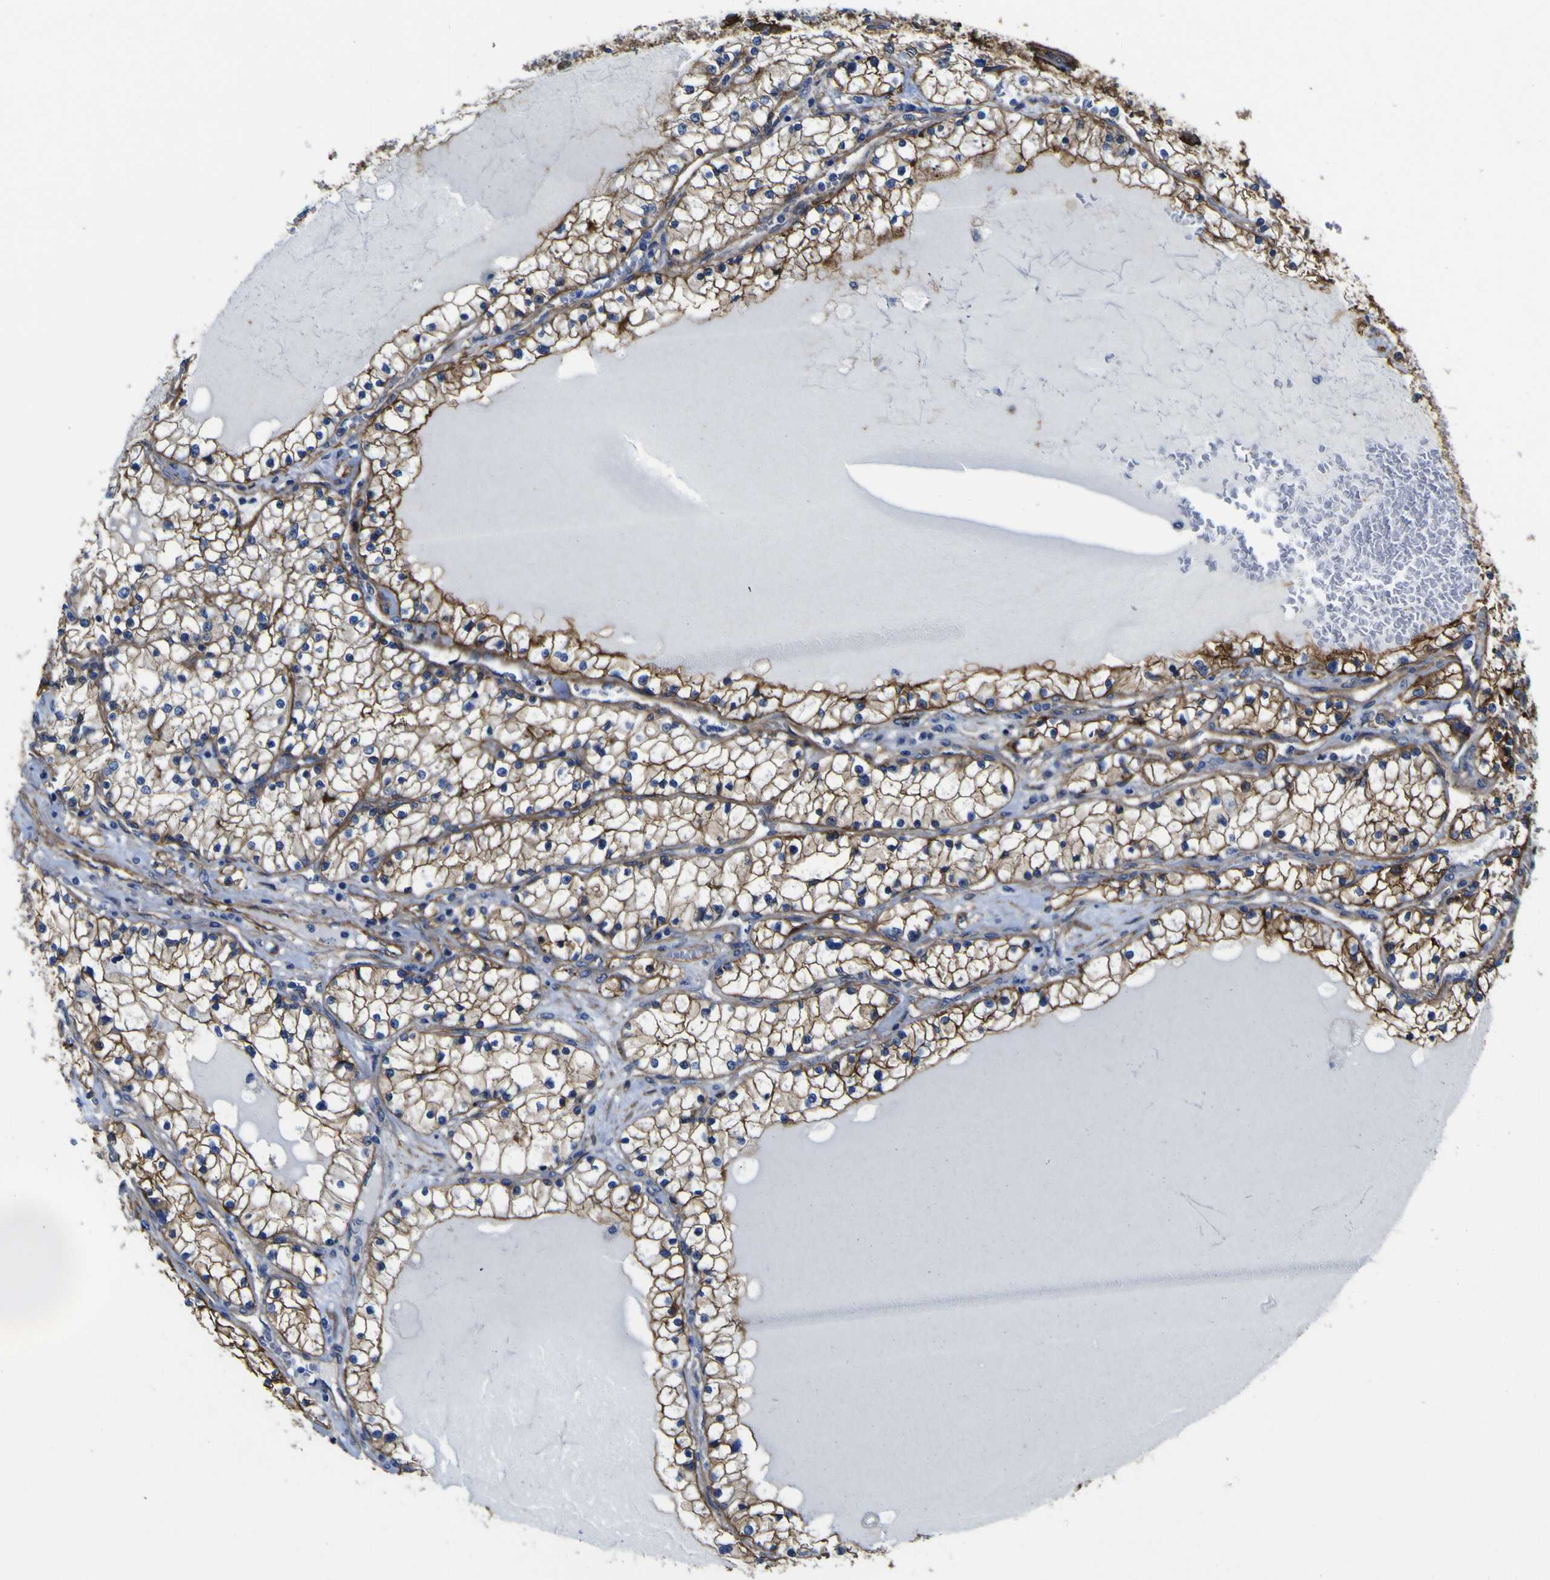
{"staining": {"intensity": "moderate", "quantity": ">75%", "location": "cytoplasmic/membranous"}, "tissue": "renal cancer", "cell_type": "Tumor cells", "image_type": "cancer", "snomed": [{"axis": "morphology", "description": "Adenocarcinoma, NOS"}, {"axis": "topography", "description": "Kidney"}], "caption": "Renal cancer stained for a protein displays moderate cytoplasmic/membranous positivity in tumor cells. The protein is shown in brown color, while the nuclei are stained blue.", "gene": "CD151", "patient": {"sex": "male", "age": 68}}